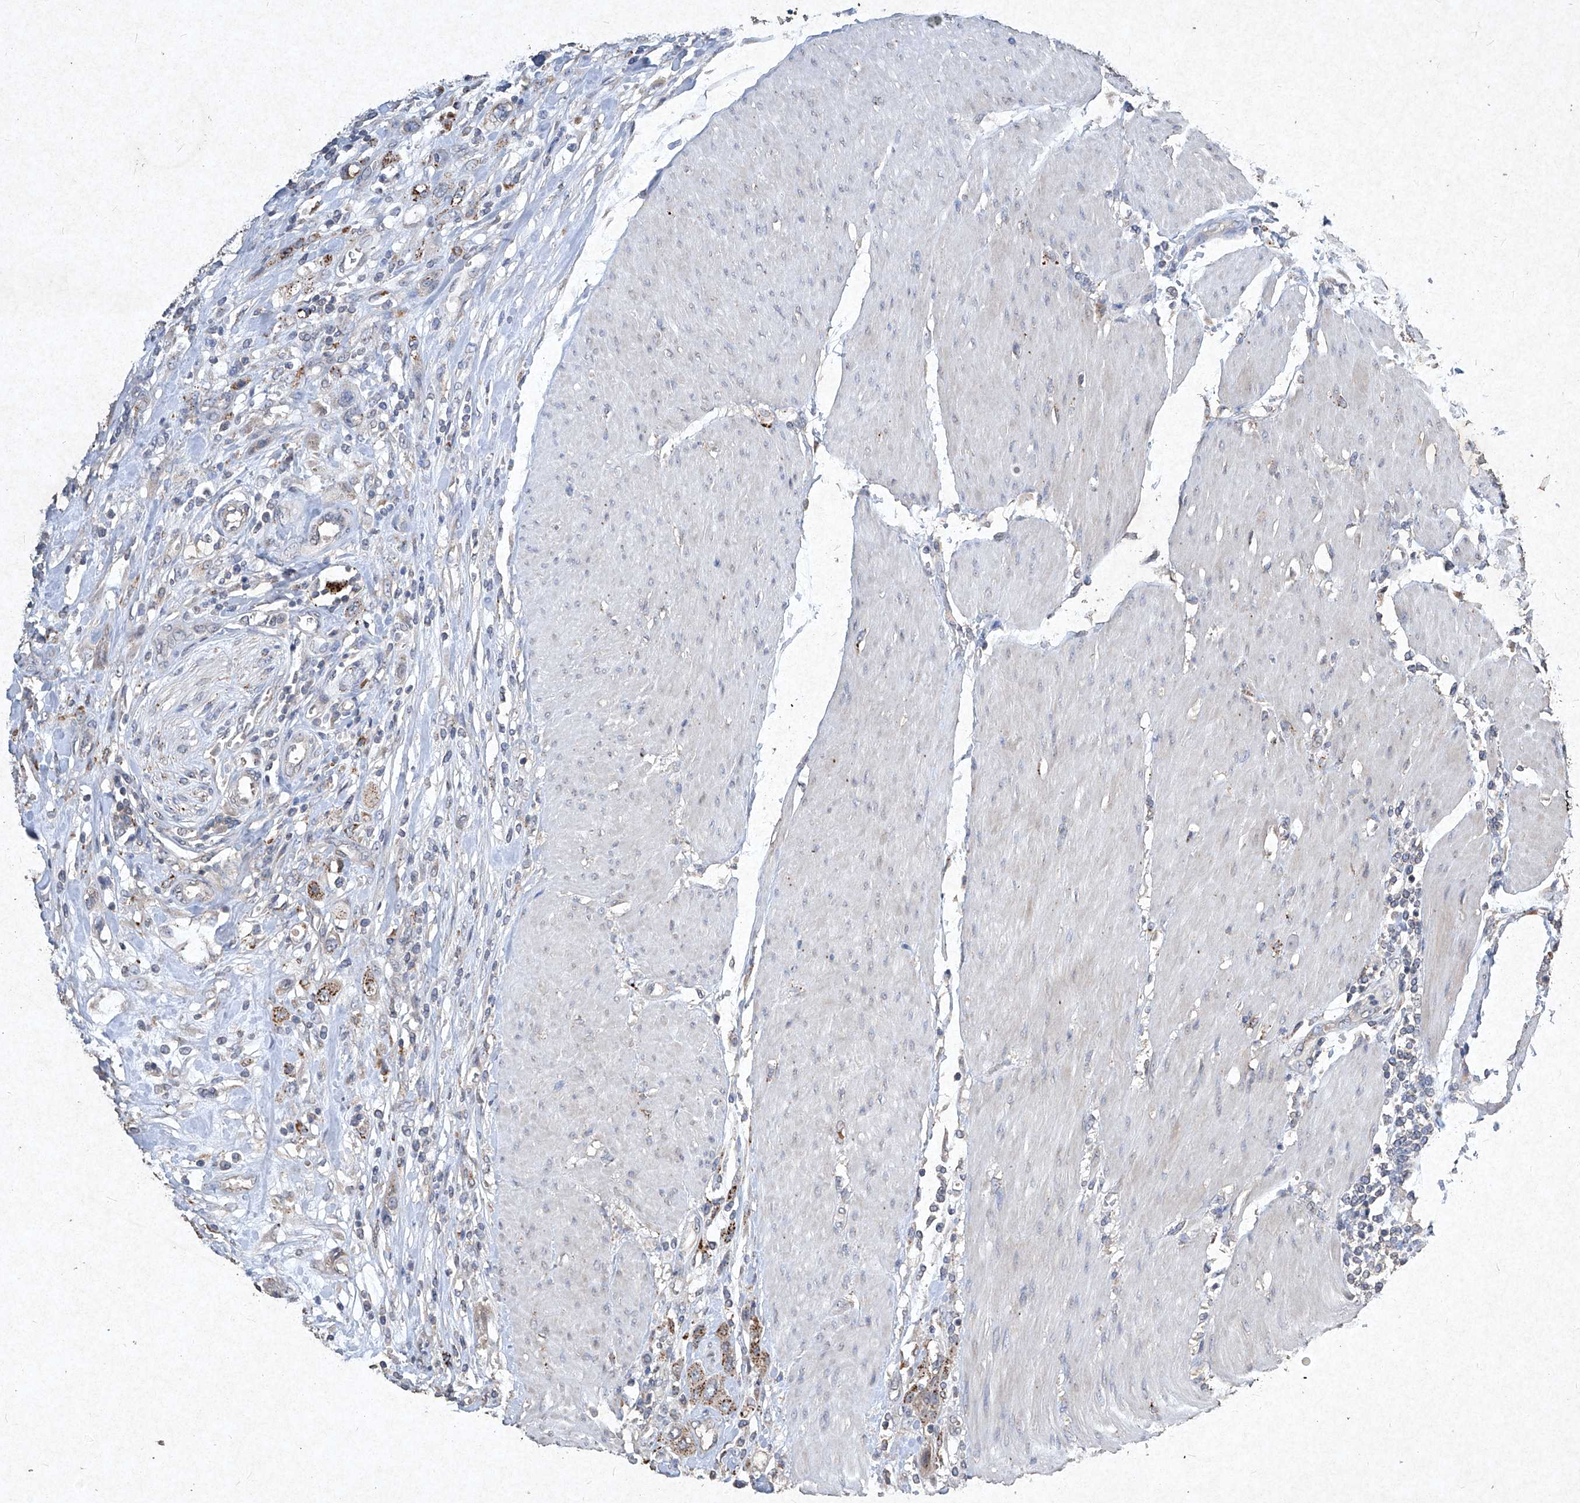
{"staining": {"intensity": "strong", "quantity": "<25%", "location": "cytoplasmic/membranous"}, "tissue": "urothelial cancer", "cell_type": "Tumor cells", "image_type": "cancer", "snomed": [{"axis": "morphology", "description": "Urothelial carcinoma, High grade"}, {"axis": "topography", "description": "Urinary bladder"}], "caption": "Strong cytoplasmic/membranous staining for a protein is seen in about <25% of tumor cells of urothelial cancer using immunohistochemistry (IHC).", "gene": "MED16", "patient": {"sex": "male", "age": 50}}